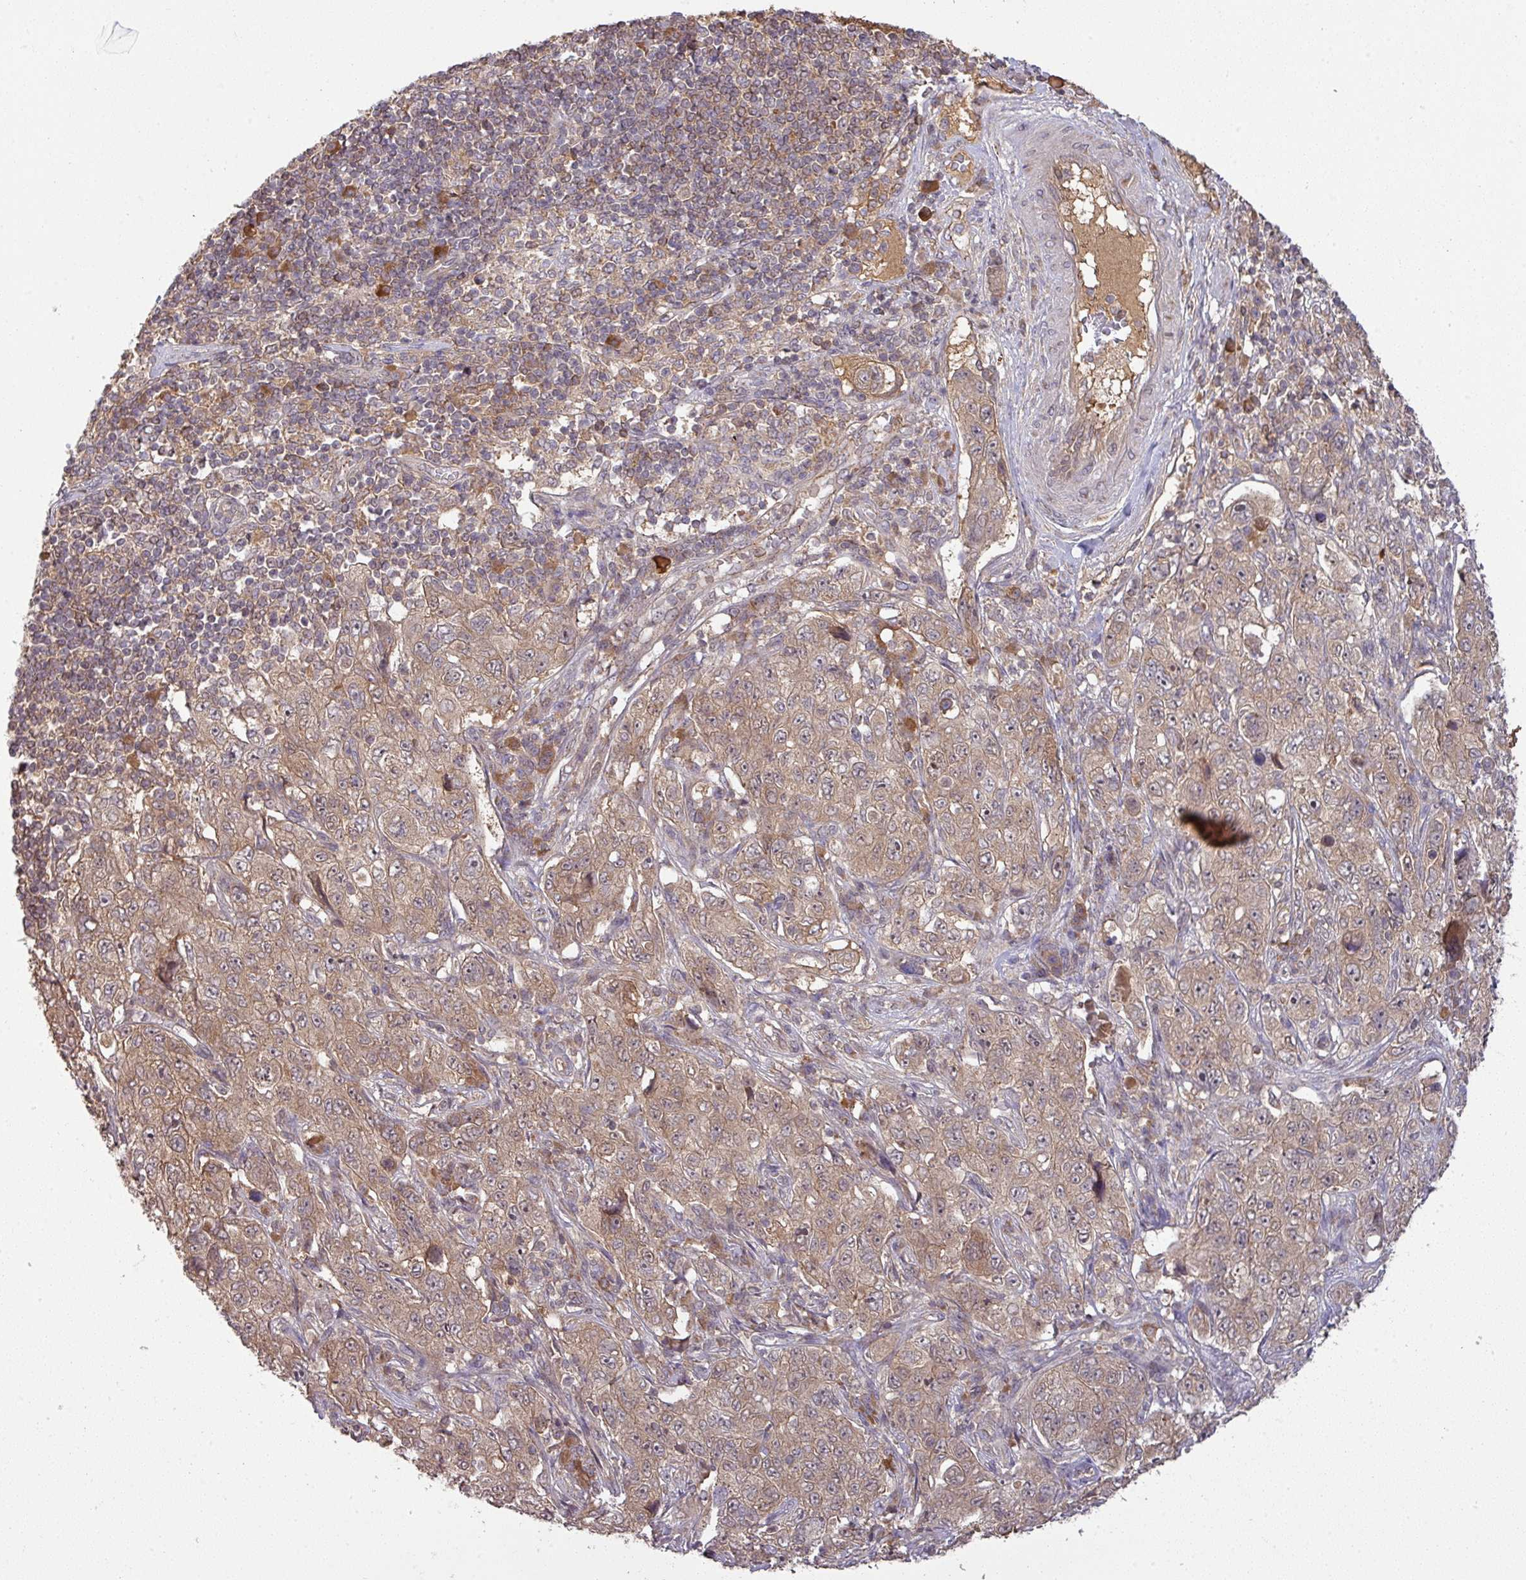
{"staining": {"intensity": "weak", "quantity": ">75%", "location": "cytoplasmic/membranous"}, "tissue": "pancreatic cancer", "cell_type": "Tumor cells", "image_type": "cancer", "snomed": [{"axis": "morphology", "description": "Adenocarcinoma, NOS"}, {"axis": "topography", "description": "Pancreas"}], "caption": "The image shows staining of pancreatic cancer, revealing weak cytoplasmic/membranous protein positivity (brown color) within tumor cells.", "gene": "CCDC121", "patient": {"sex": "male", "age": 68}}